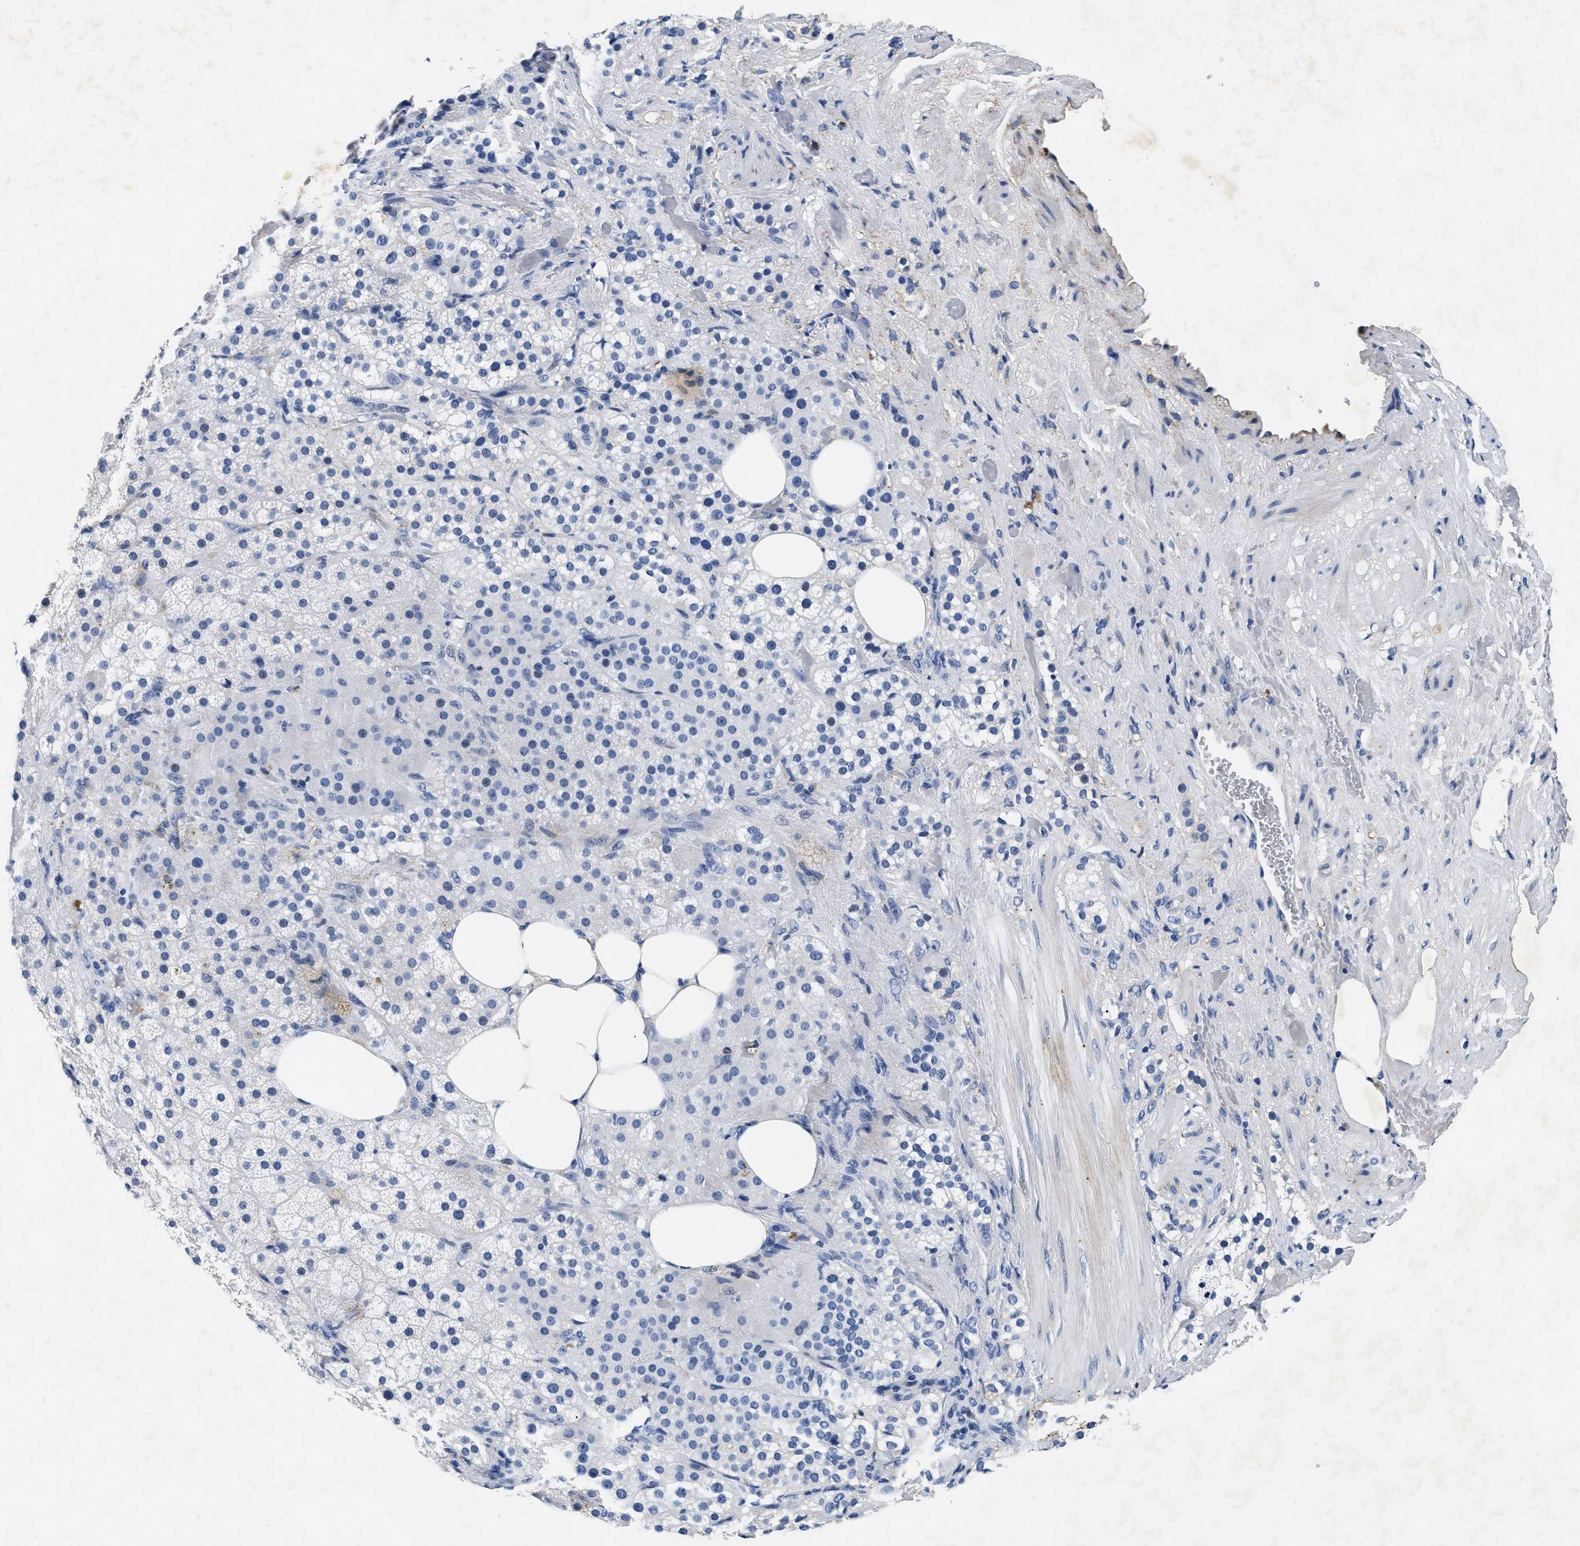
{"staining": {"intensity": "negative", "quantity": "none", "location": "none"}, "tissue": "adrenal gland", "cell_type": "Glandular cells", "image_type": "normal", "snomed": [{"axis": "morphology", "description": "Normal tissue, NOS"}, {"axis": "topography", "description": "Adrenal gland"}], "caption": "Unremarkable adrenal gland was stained to show a protein in brown. There is no significant positivity in glandular cells.", "gene": "LAMA3", "patient": {"sex": "female", "age": 59}}